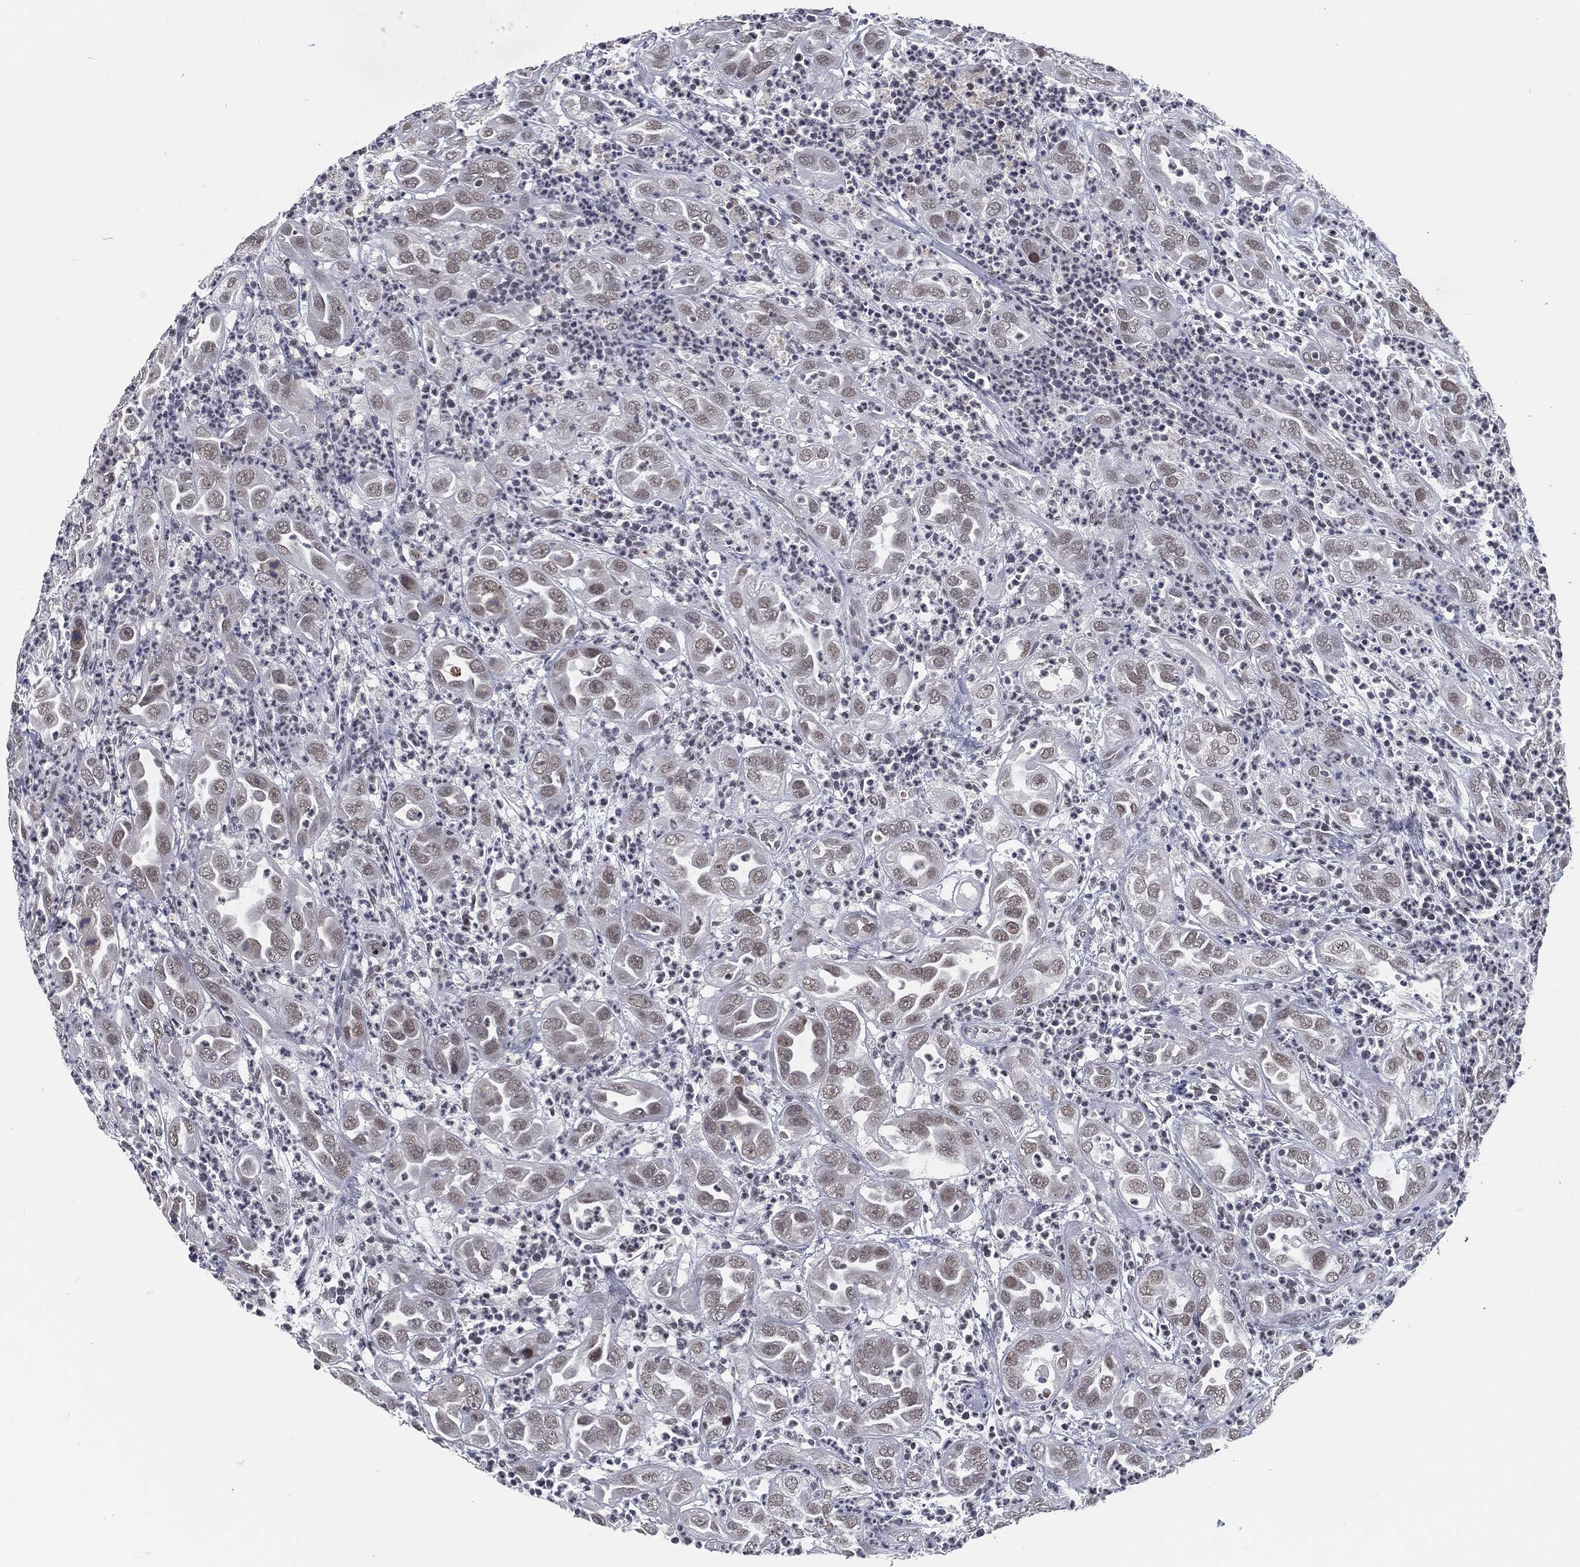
{"staining": {"intensity": "moderate", "quantity": "<25%", "location": "nuclear"}, "tissue": "urothelial cancer", "cell_type": "Tumor cells", "image_type": "cancer", "snomed": [{"axis": "morphology", "description": "Urothelial carcinoma, High grade"}, {"axis": "topography", "description": "Urinary bladder"}], "caption": "Immunohistochemistry (DAB) staining of urothelial carcinoma (high-grade) exhibits moderate nuclear protein staining in approximately <25% of tumor cells.", "gene": "ANXA1", "patient": {"sex": "female", "age": 41}}